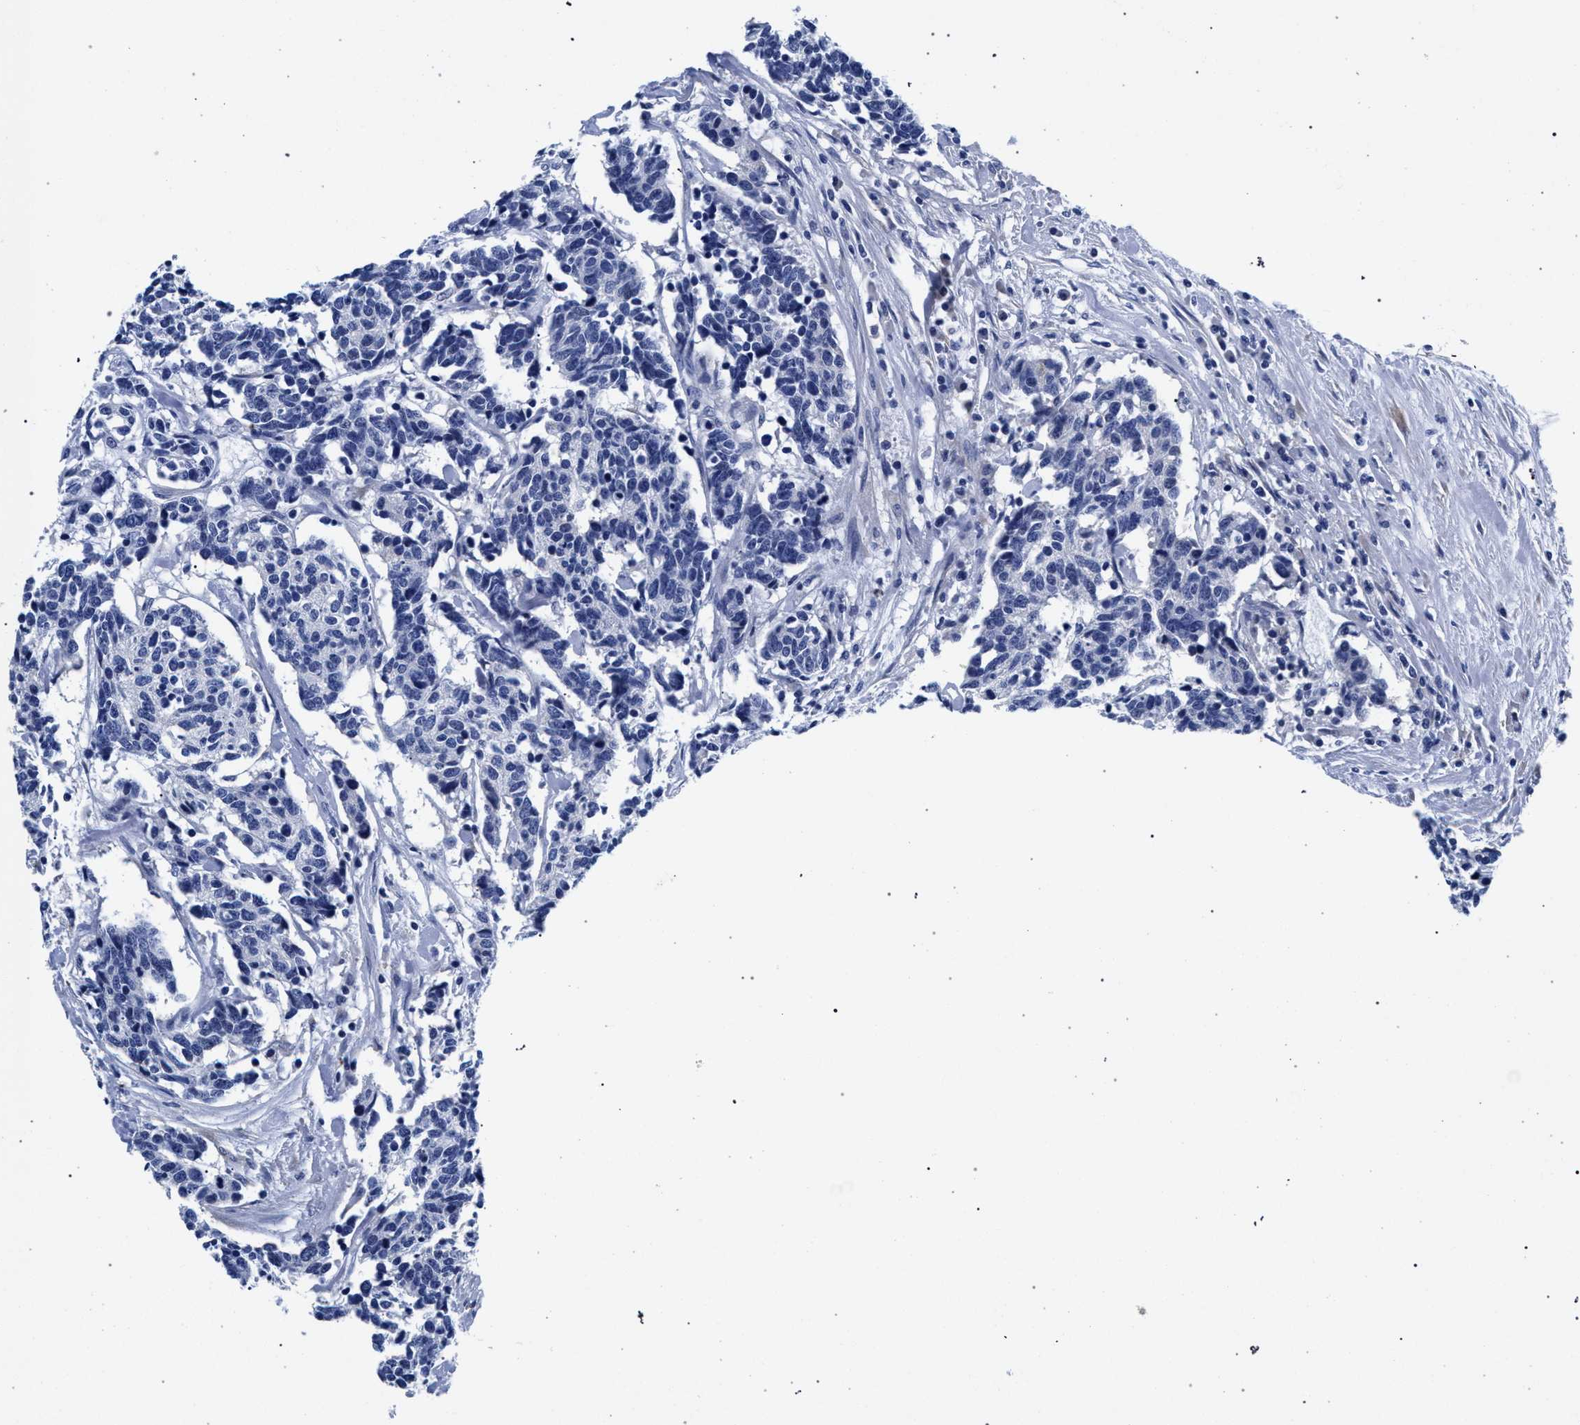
{"staining": {"intensity": "negative", "quantity": "none", "location": "none"}, "tissue": "carcinoid", "cell_type": "Tumor cells", "image_type": "cancer", "snomed": [{"axis": "morphology", "description": "Carcinoma, NOS"}, {"axis": "morphology", "description": "Carcinoid, malignant, NOS"}, {"axis": "topography", "description": "Urinary bladder"}], "caption": "An image of carcinoid stained for a protein exhibits no brown staining in tumor cells.", "gene": "AKAP4", "patient": {"sex": "male", "age": 57}}